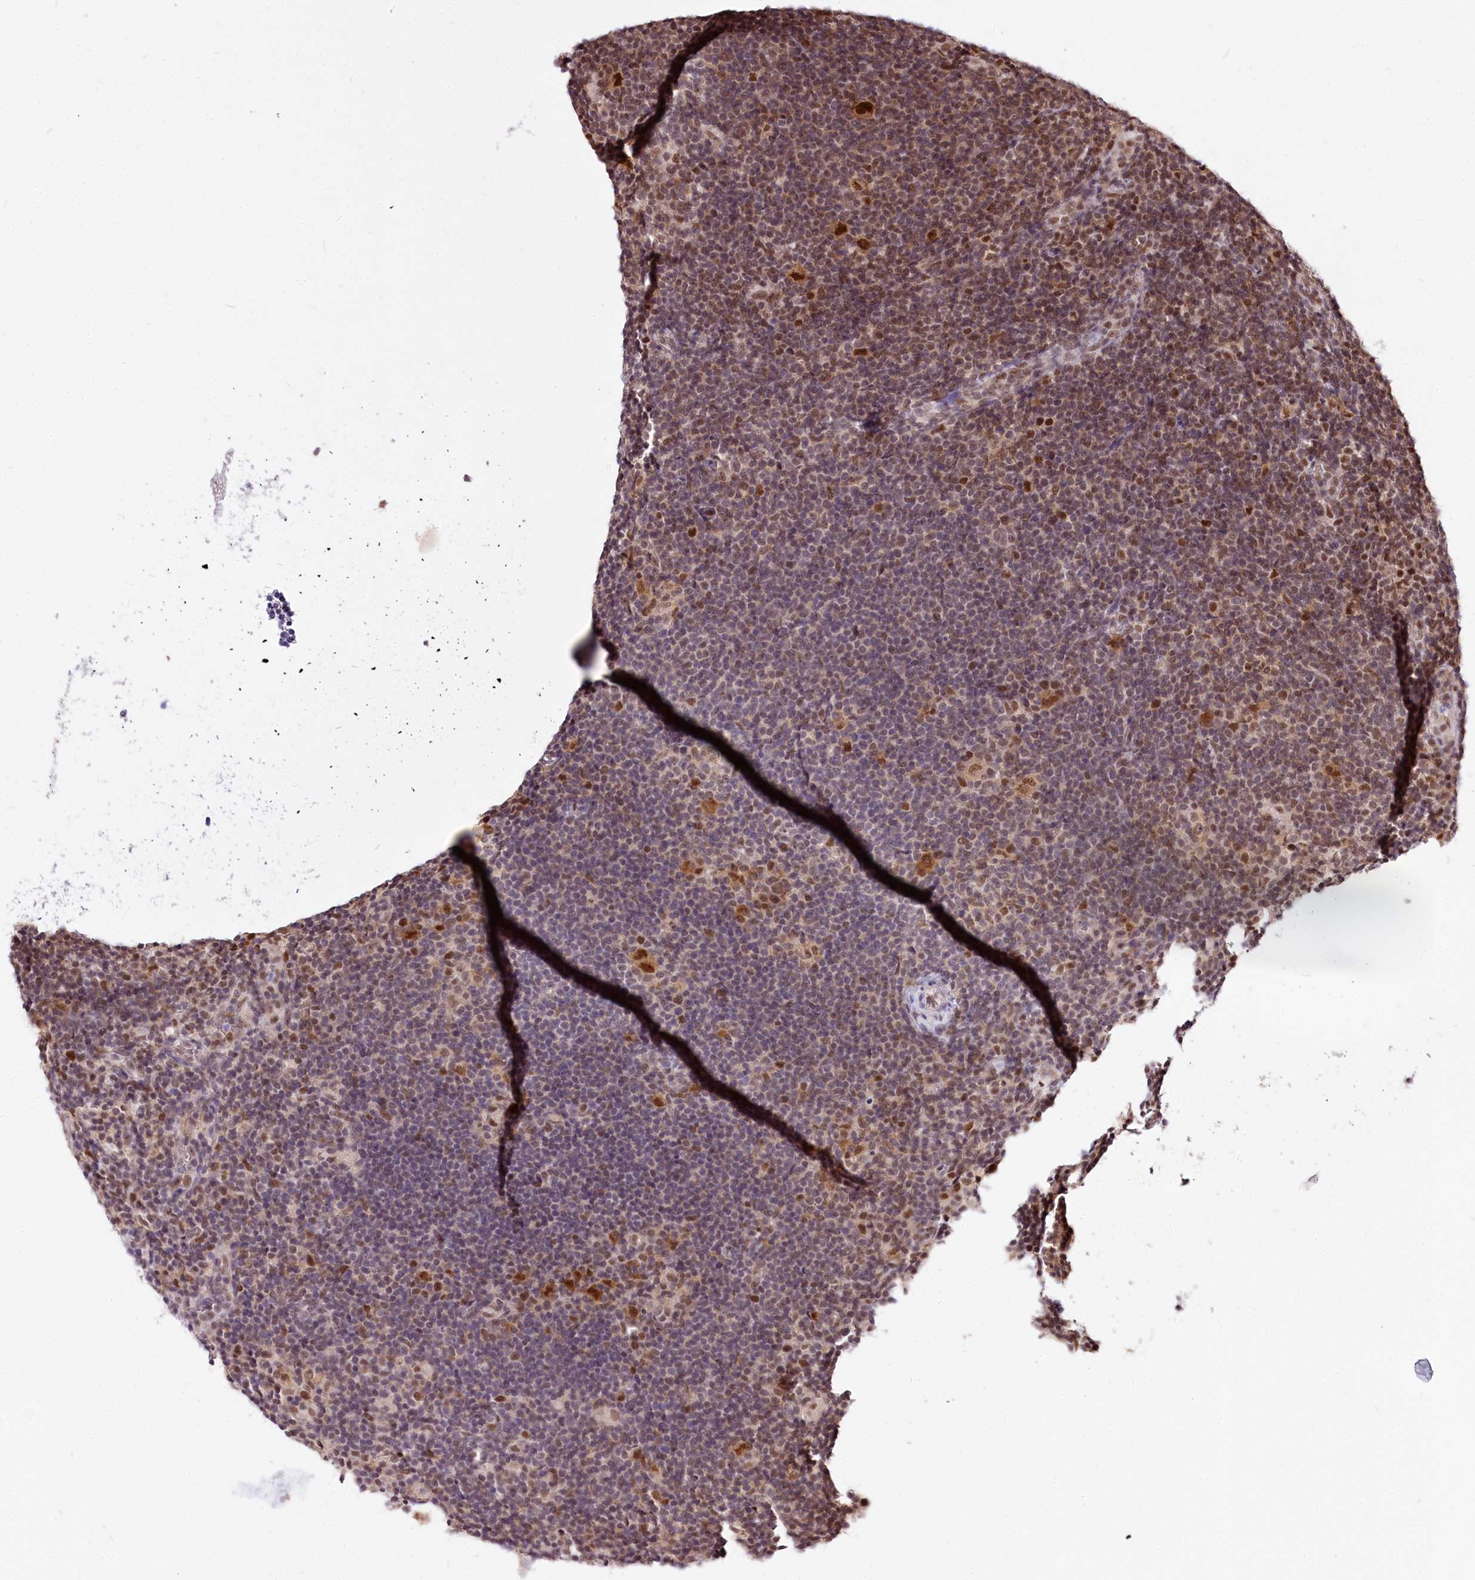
{"staining": {"intensity": "strong", "quantity": ">75%", "location": "nuclear"}, "tissue": "lymphoma", "cell_type": "Tumor cells", "image_type": "cancer", "snomed": [{"axis": "morphology", "description": "Hodgkin's disease, NOS"}, {"axis": "topography", "description": "Lymph node"}], "caption": "Immunohistochemistry (IHC) histopathology image of neoplastic tissue: Hodgkin's disease stained using immunohistochemistry reveals high levels of strong protein expression localized specifically in the nuclear of tumor cells, appearing as a nuclear brown color.", "gene": "POLA2", "patient": {"sex": "female", "age": 57}}